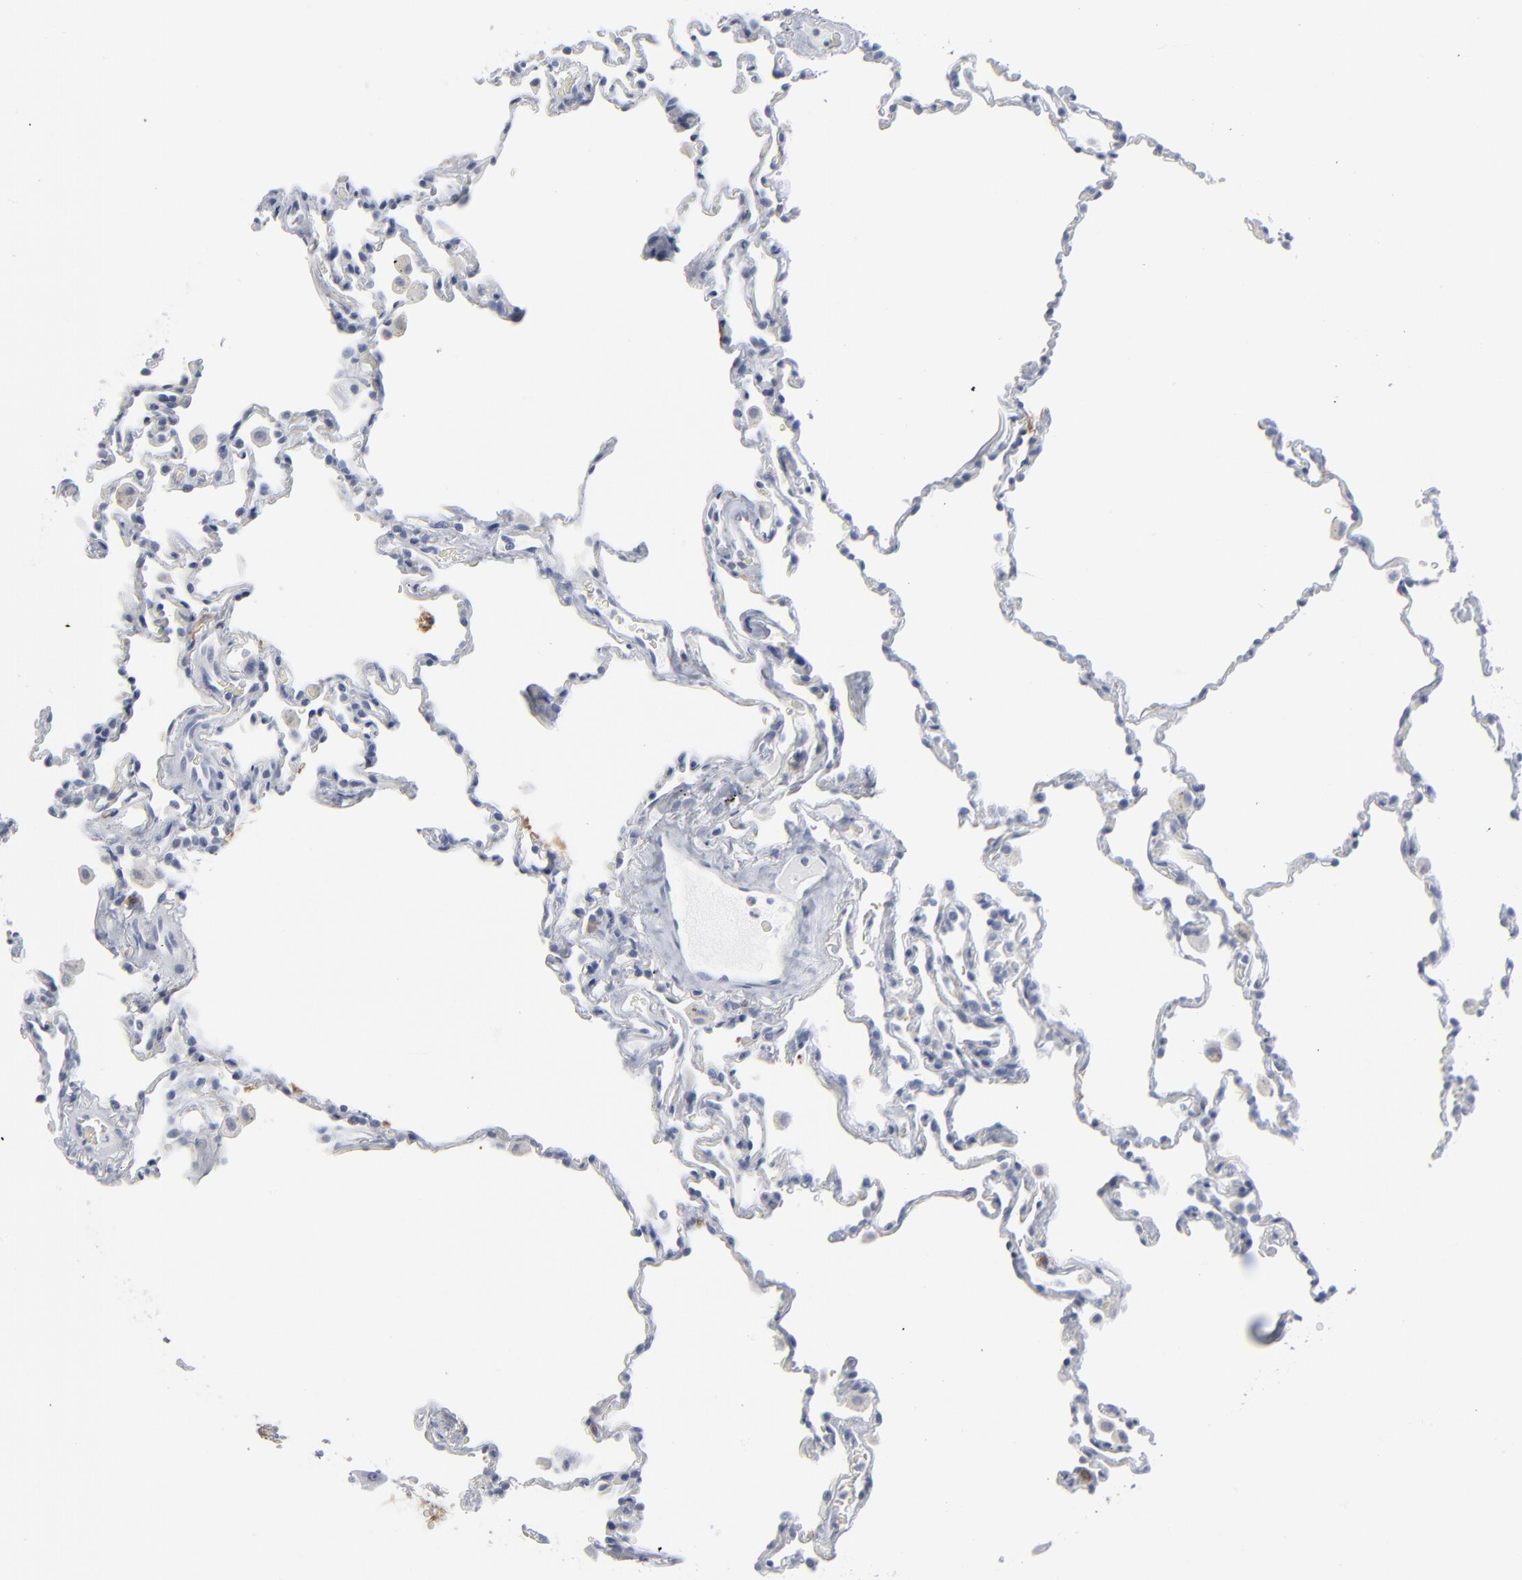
{"staining": {"intensity": "negative", "quantity": "none", "location": "none"}, "tissue": "lung", "cell_type": "Alveolar cells", "image_type": "normal", "snomed": [{"axis": "morphology", "description": "Normal tissue, NOS"}, {"axis": "morphology", "description": "Soft tissue tumor metastatic"}, {"axis": "topography", "description": "Lung"}], "caption": "This is an immunohistochemistry (IHC) image of normal lung. There is no expression in alveolar cells.", "gene": "PAGE1", "patient": {"sex": "male", "age": 59}}